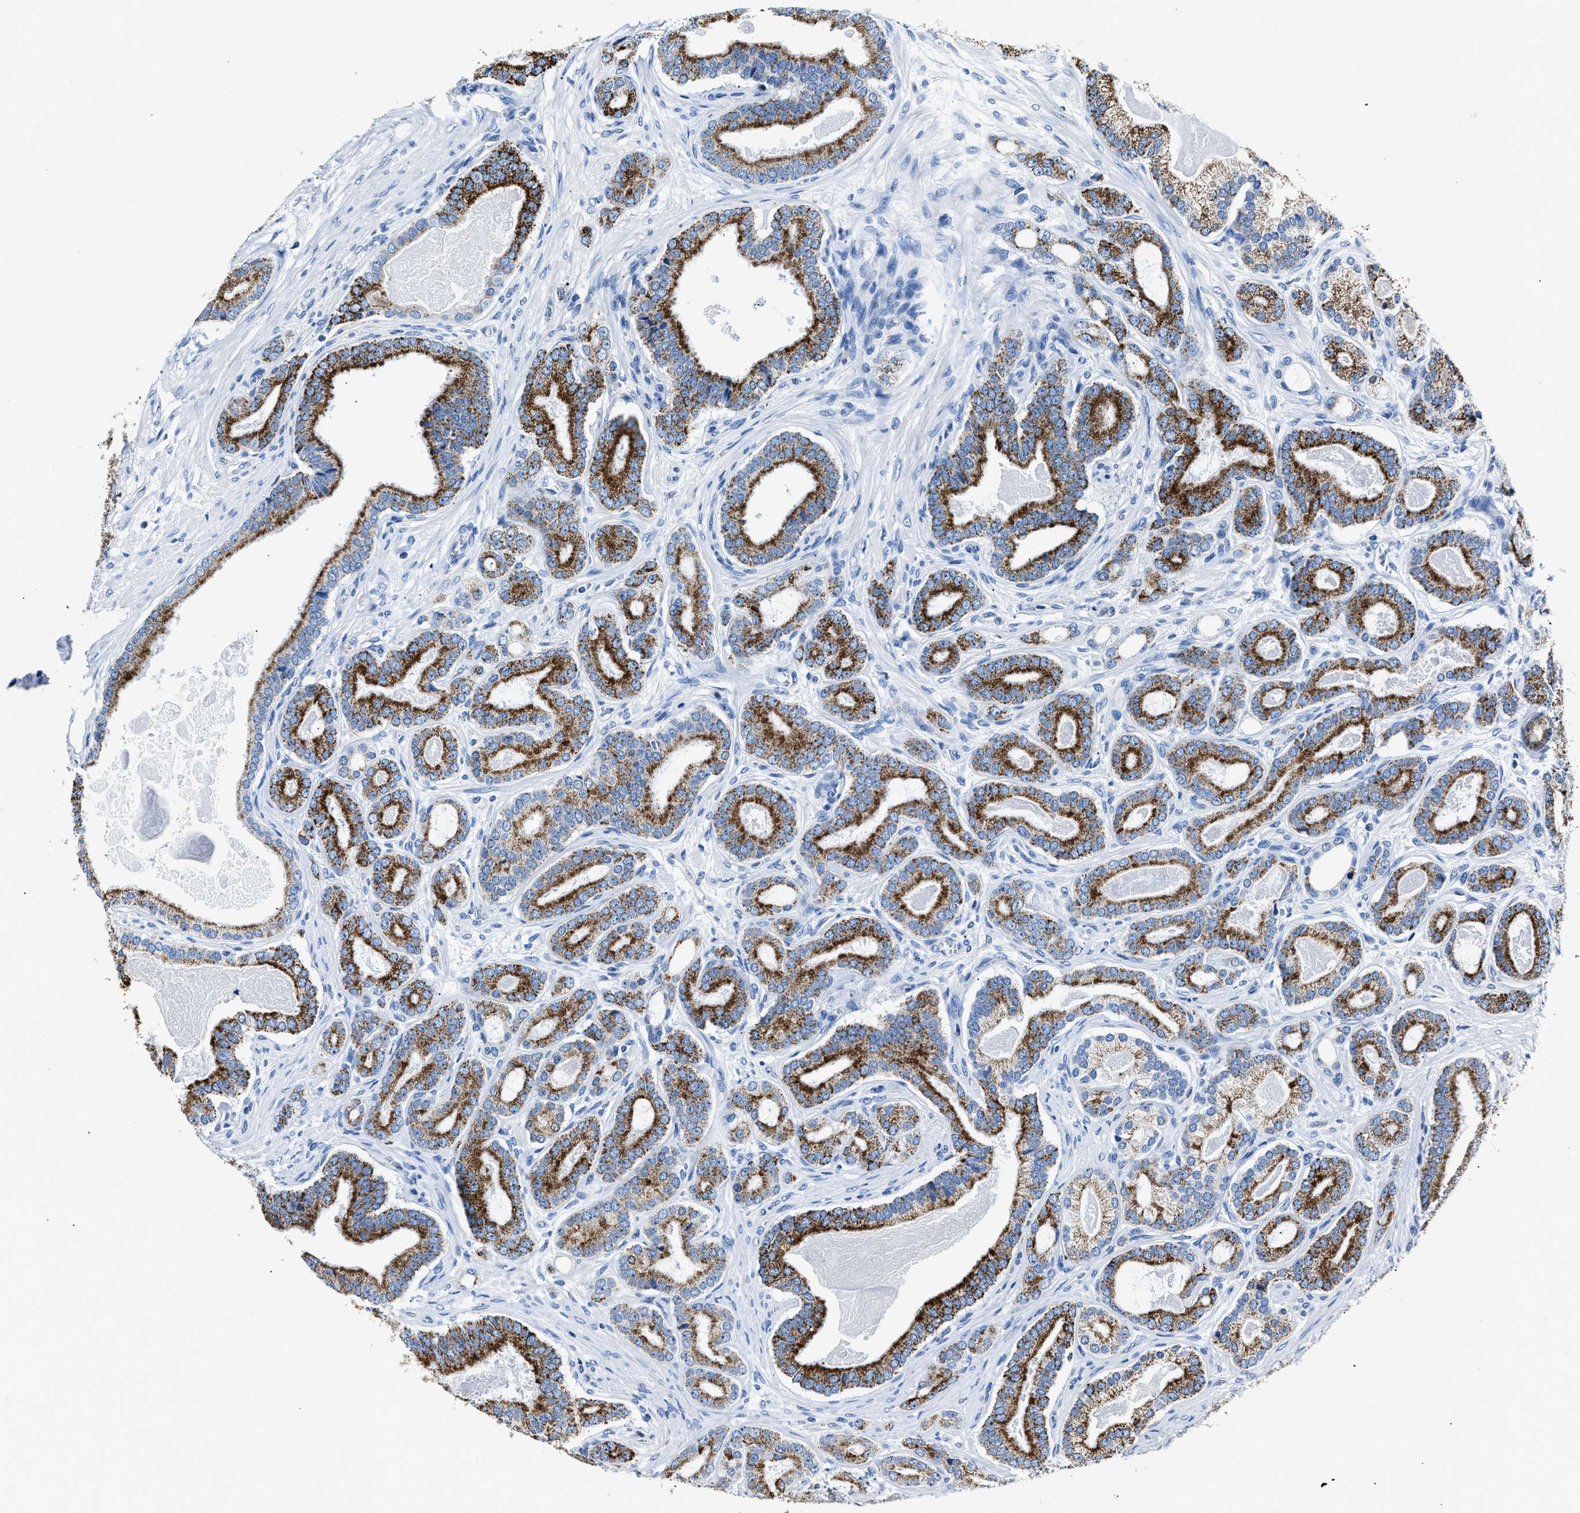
{"staining": {"intensity": "strong", "quantity": ">75%", "location": "cytoplasmic/membranous"}, "tissue": "prostate cancer", "cell_type": "Tumor cells", "image_type": "cancer", "snomed": [{"axis": "morphology", "description": "Adenocarcinoma, High grade"}, {"axis": "topography", "description": "Prostate"}], "caption": "Immunohistochemistry (IHC) histopathology image of neoplastic tissue: human prostate cancer stained using immunohistochemistry (IHC) exhibits high levels of strong protein expression localized specifically in the cytoplasmic/membranous of tumor cells, appearing as a cytoplasmic/membranous brown color.", "gene": "AMACR", "patient": {"sex": "male", "age": 60}}